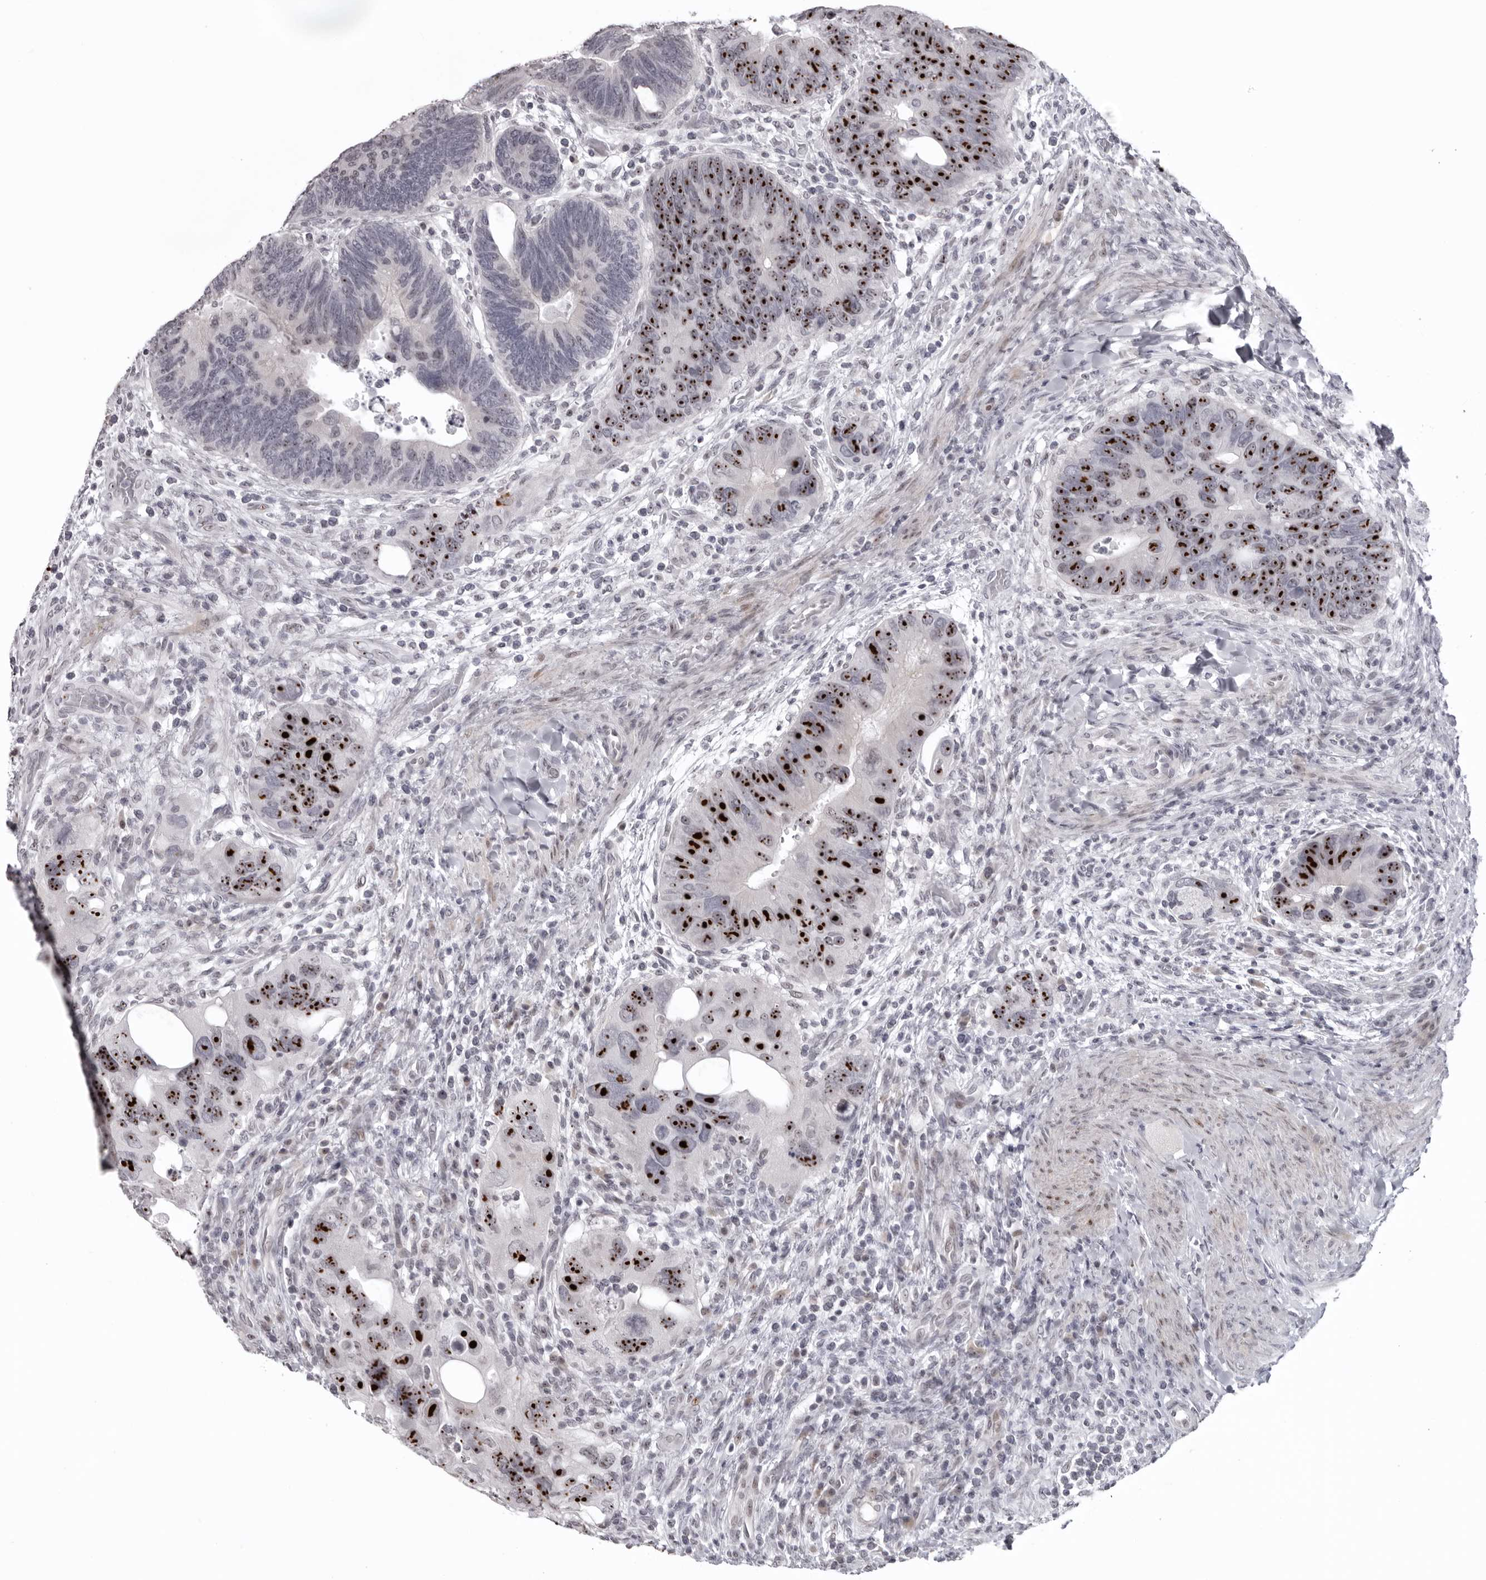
{"staining": {"intensity": "strong", "quantity": ">75%", "location": "nuclear"}, "tissue": "colorectal cancer", "cell_type": "Tumor cells", "image_type": "cancer", "snomed": [{"axis": "morphology", "description": "Adenocarcinoma, NOS"}, {"axis": "topography", "description": "Rectum"}], "caption": "Tumor cells reveal high levels of strong nuclear staining in approximately >75% of cells in colorectal cancer (adenocarcinoma). The staining was performed using DAB (3,3'-diaminobenzidine) to visualize the protein expression in brown, while the nuclei were stained in blue with hematoxylin (Magnification: 20x).", "gene": "HELZ", "patient": {"sex": "male", "age": 59}}